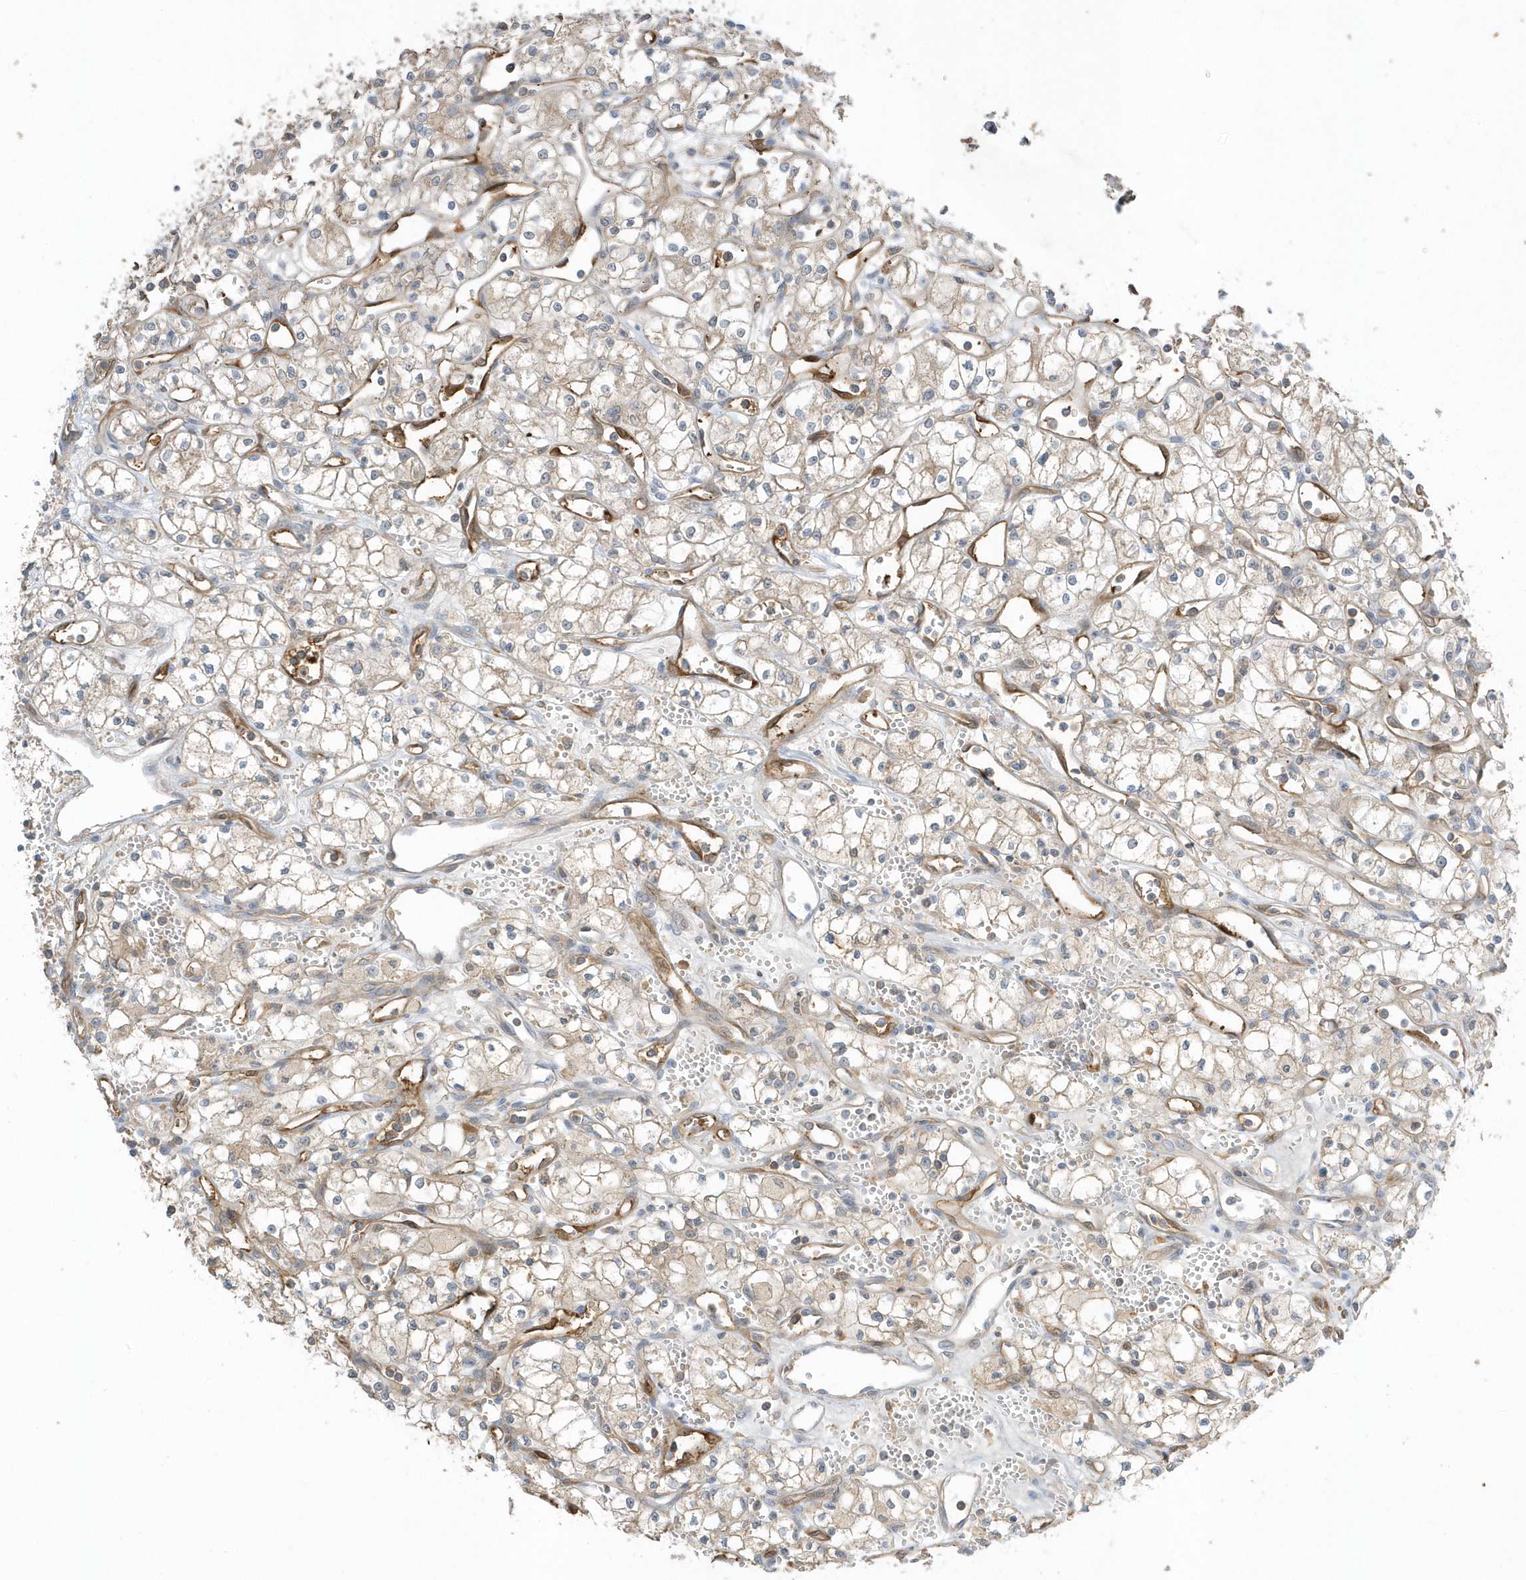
{"staining": {"intensity": "weak", "quantity": "25%-75%", "location": "cytoplasmic/membranous"}, "tissue": "renal cancer", "cell_type": "Tumor cells", "image_type": "cancer", "snomed": [{"axis": "morphology", "description": "Adenocarcinoma, NOS"}, {"axis": "topography", "description": "Kidney"}], "caption": "Adenocarcinoma (renal) stained with a brown dye exhibits weak cytoplasmic/membranous positive staining in approximately 25%-75% of tumor cells.", "gene": "USP53", "patient": {"sex": "male", "age": 59}}